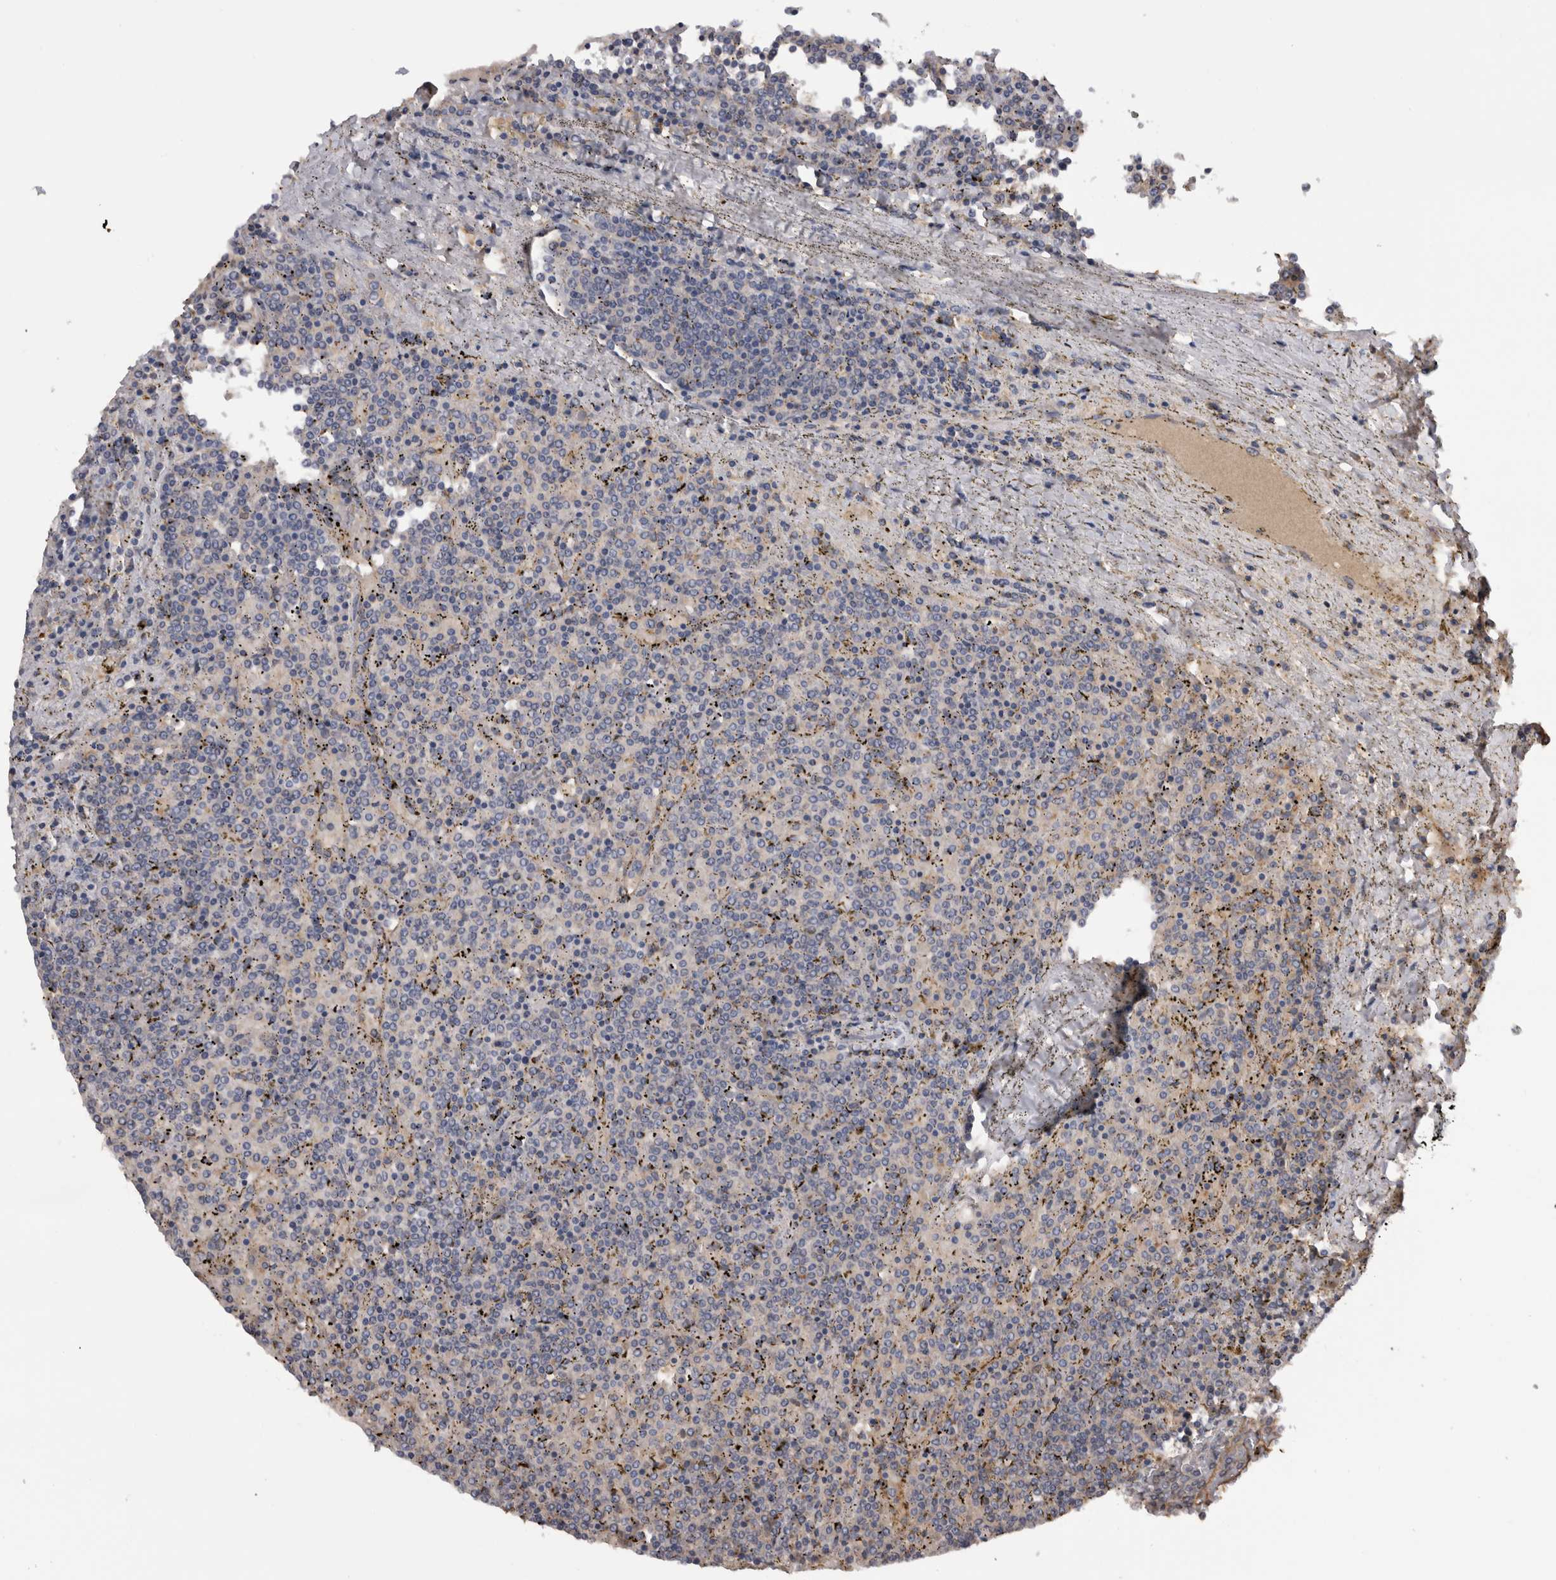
{"staining": {"intensity": "negative", "quantity": "none", "location": "none"}, "tissue": "lymphoma", "cell_type": "Tumor cells", "image_type": "cancer", "snomed": [{"axis": "morphology", "description": "Malignant lymphoma, non-Hodgkin's type, Low grade"}, {"axis": "topography", "description": "Spleen"}], "caption": "Lymphoma was stained to show a protein in brown. There is no significant staining in tumor cells.", "gene": "TMED7", "patient": {"sex": "female", "age": 19}}